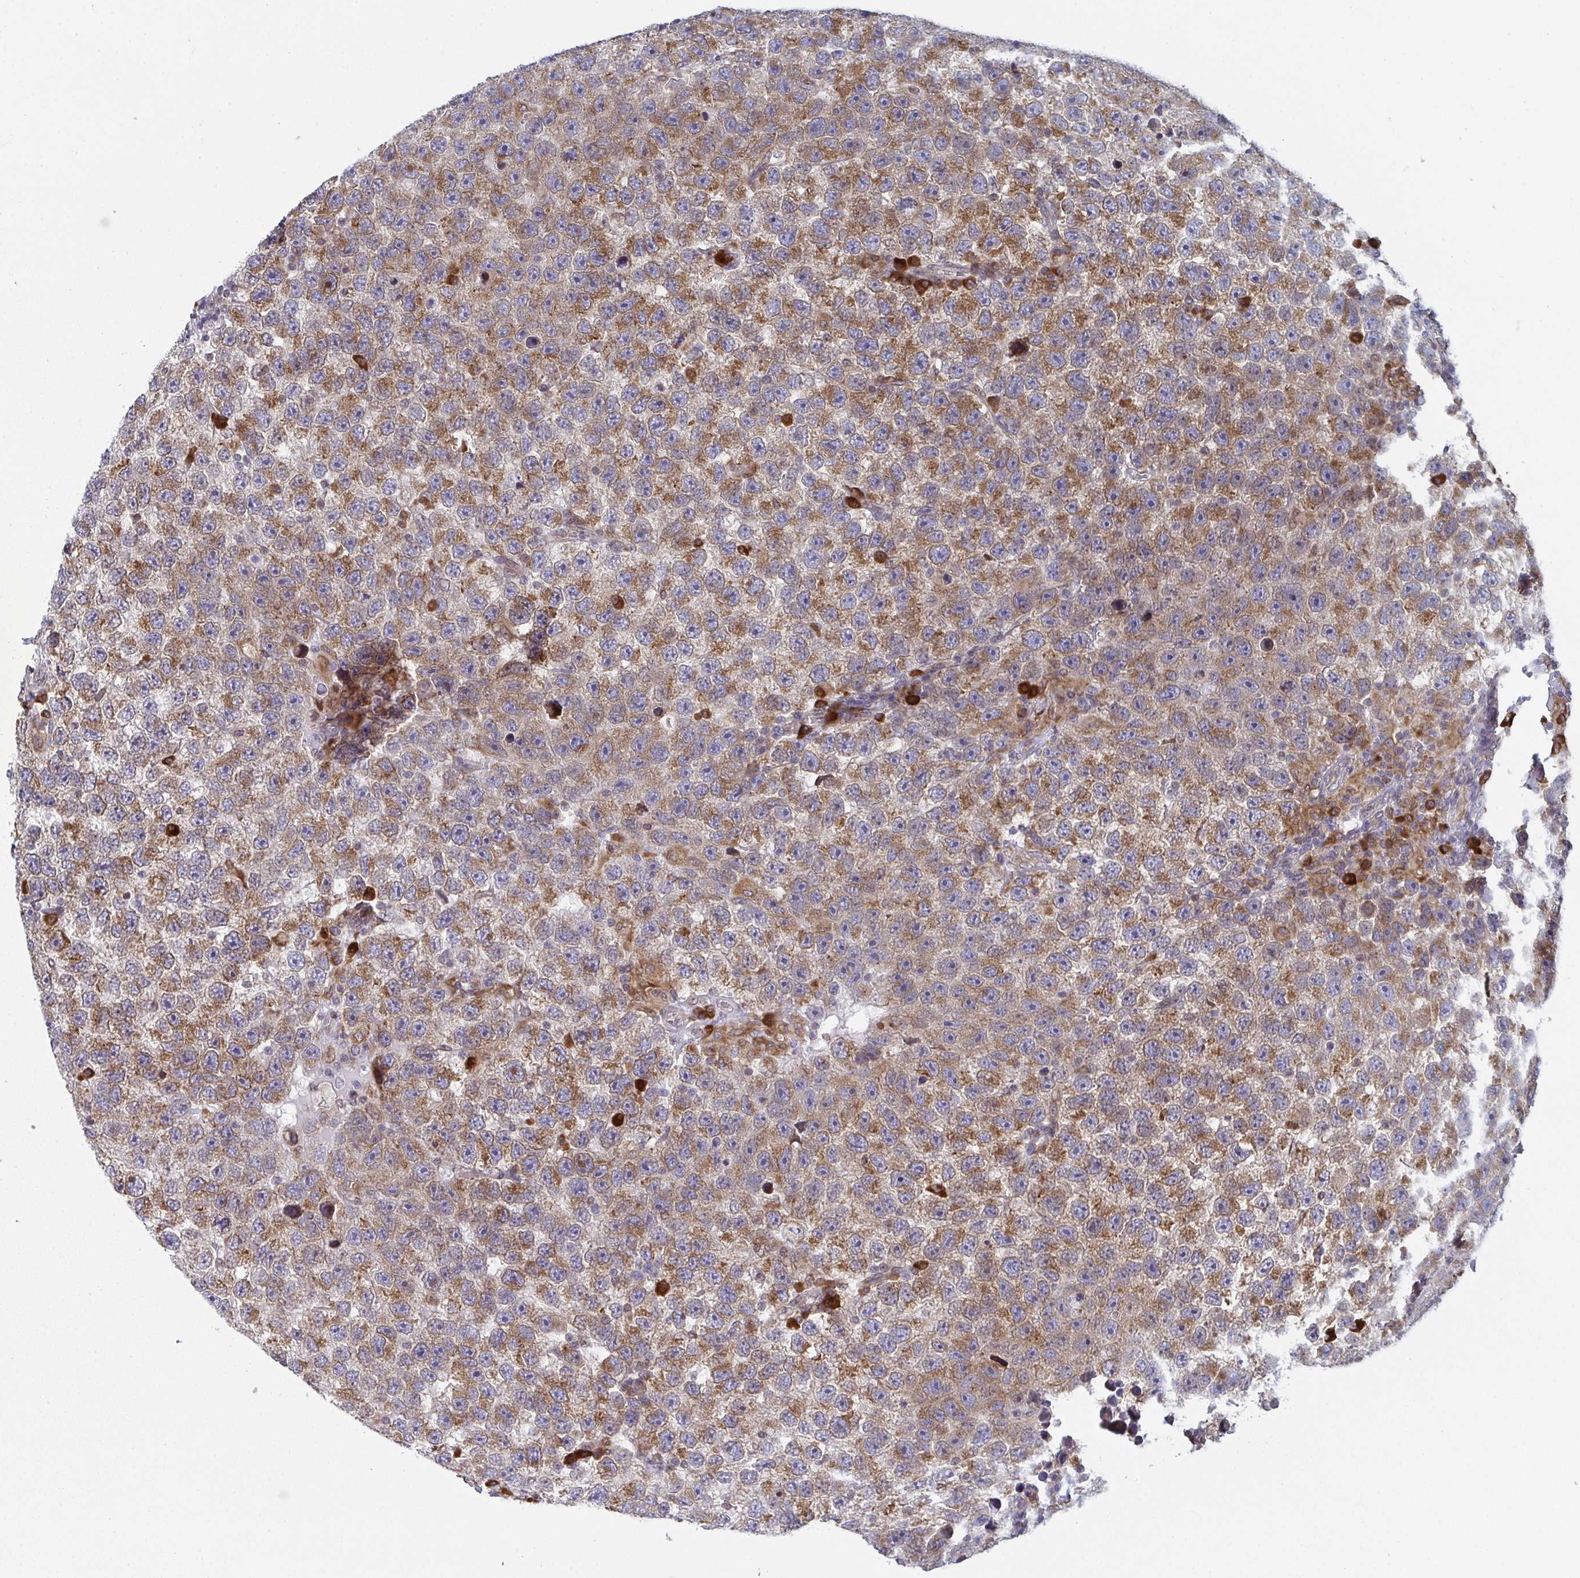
{"staining": {"intensity": "moderate", "quantity": ">75%", "location": "cytoplasmic/membranous"}, "tissue": "testis cancer", "cell_type": "Tumor cells", "image_type": "cancer", "snomed": [{"axis": "morphology", "description": "Seminoma, NOS"}, {"axis": "topography", "description": "Testis"}], "caption": "This photomicrograph demonstrates immunohistochemistry staining of testis seminoma, with medium moderate cytoplasmic/membranous expression in about >75% of tumor cells.", "gene": "LYSMD4", "patient": {"sex": "male", "age": 26}}